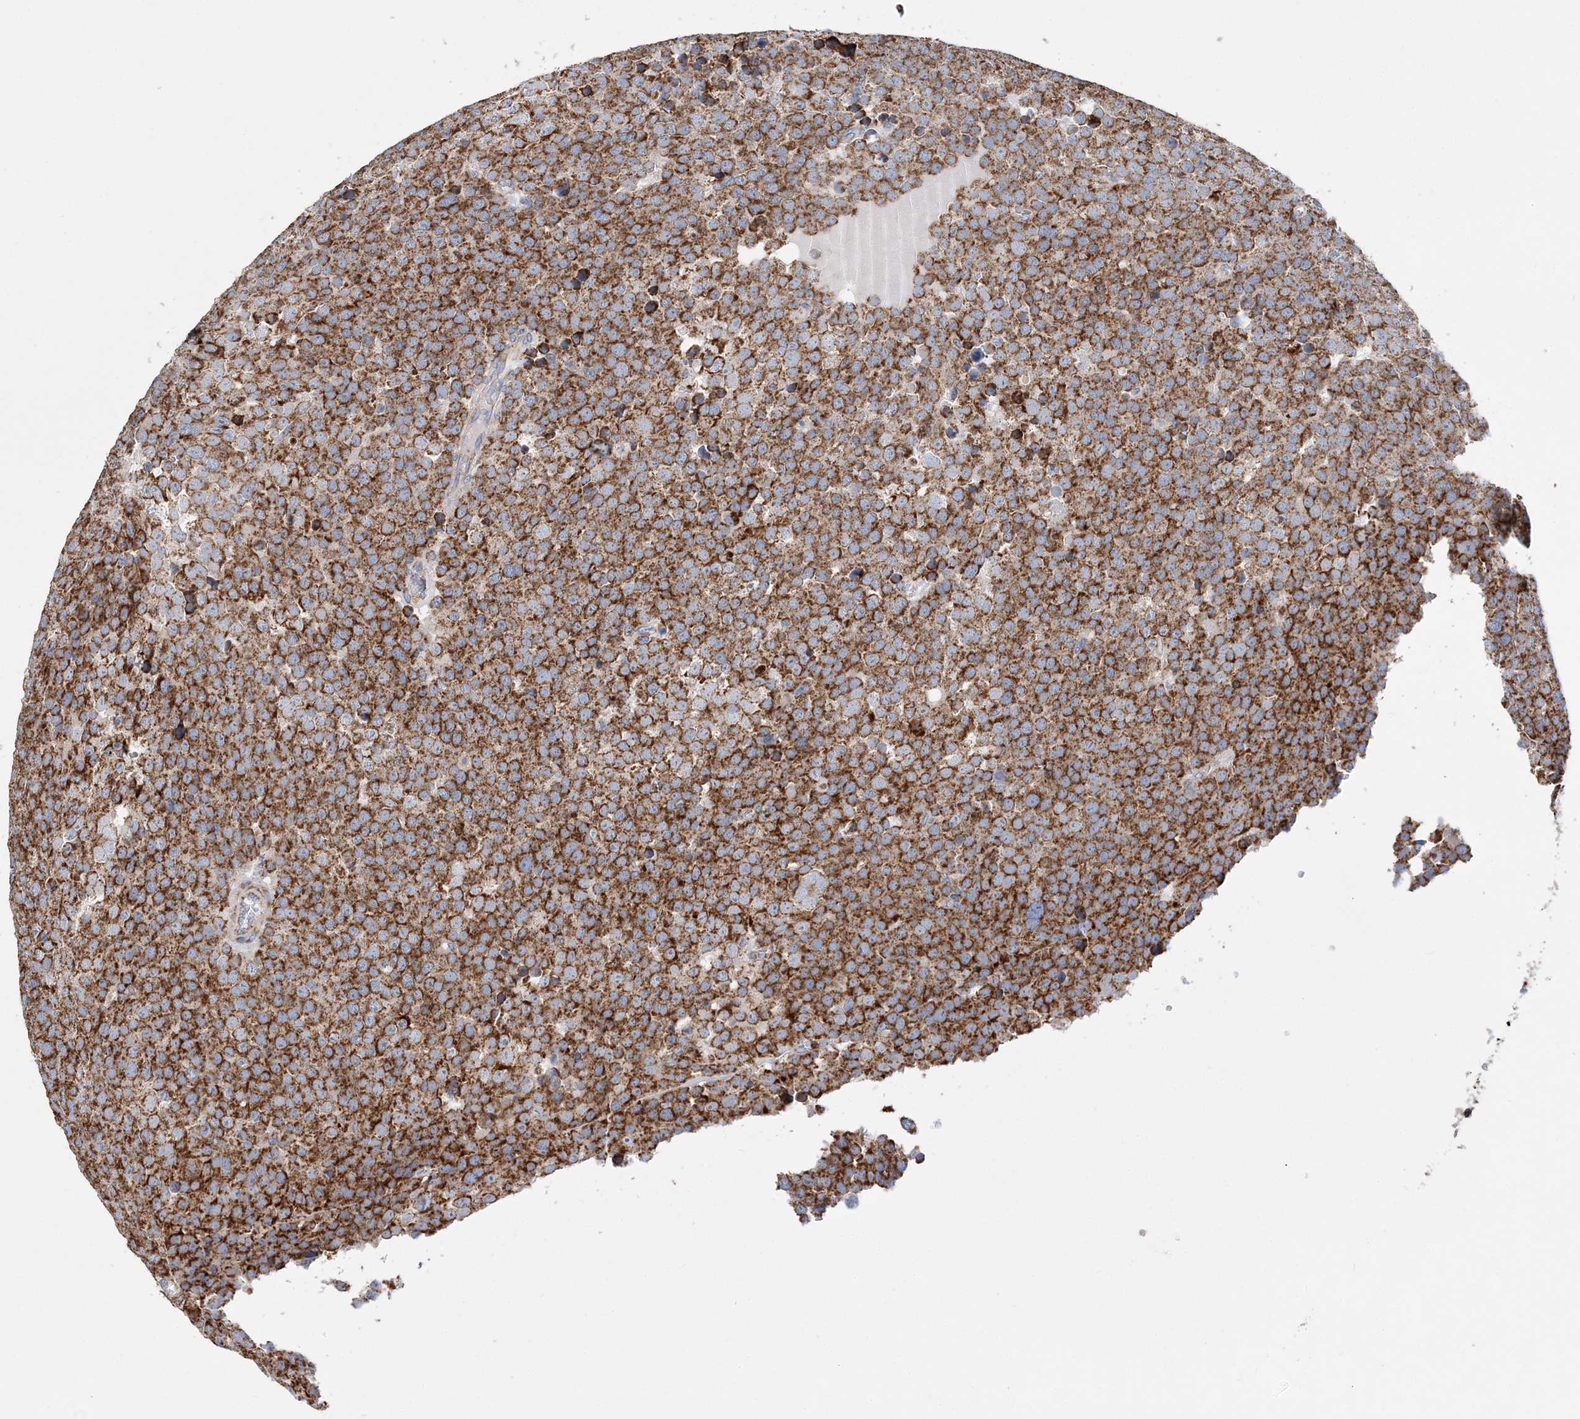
{"staining": {"intensity": "strong", "quantity": ">75%", "location": "cytoplasmic/membranous"}, "tissue": "testis cancer", "cell_type": "Tumor cells", "image_type": "cancer", "snomed": [{"axis": "morphology", "description": "Seminoma, NOS"}, {"axis": "topography", "description": "Testis"}], "caption": "A photomicrograph showing strong cytoplasmic/membranous expression in approximately >75% of tumor cells in testis cancer, as visualized by brown immunohistochemical staining.", "gene": "TTC32", "patient": {"sex": "male", "age": 71}}